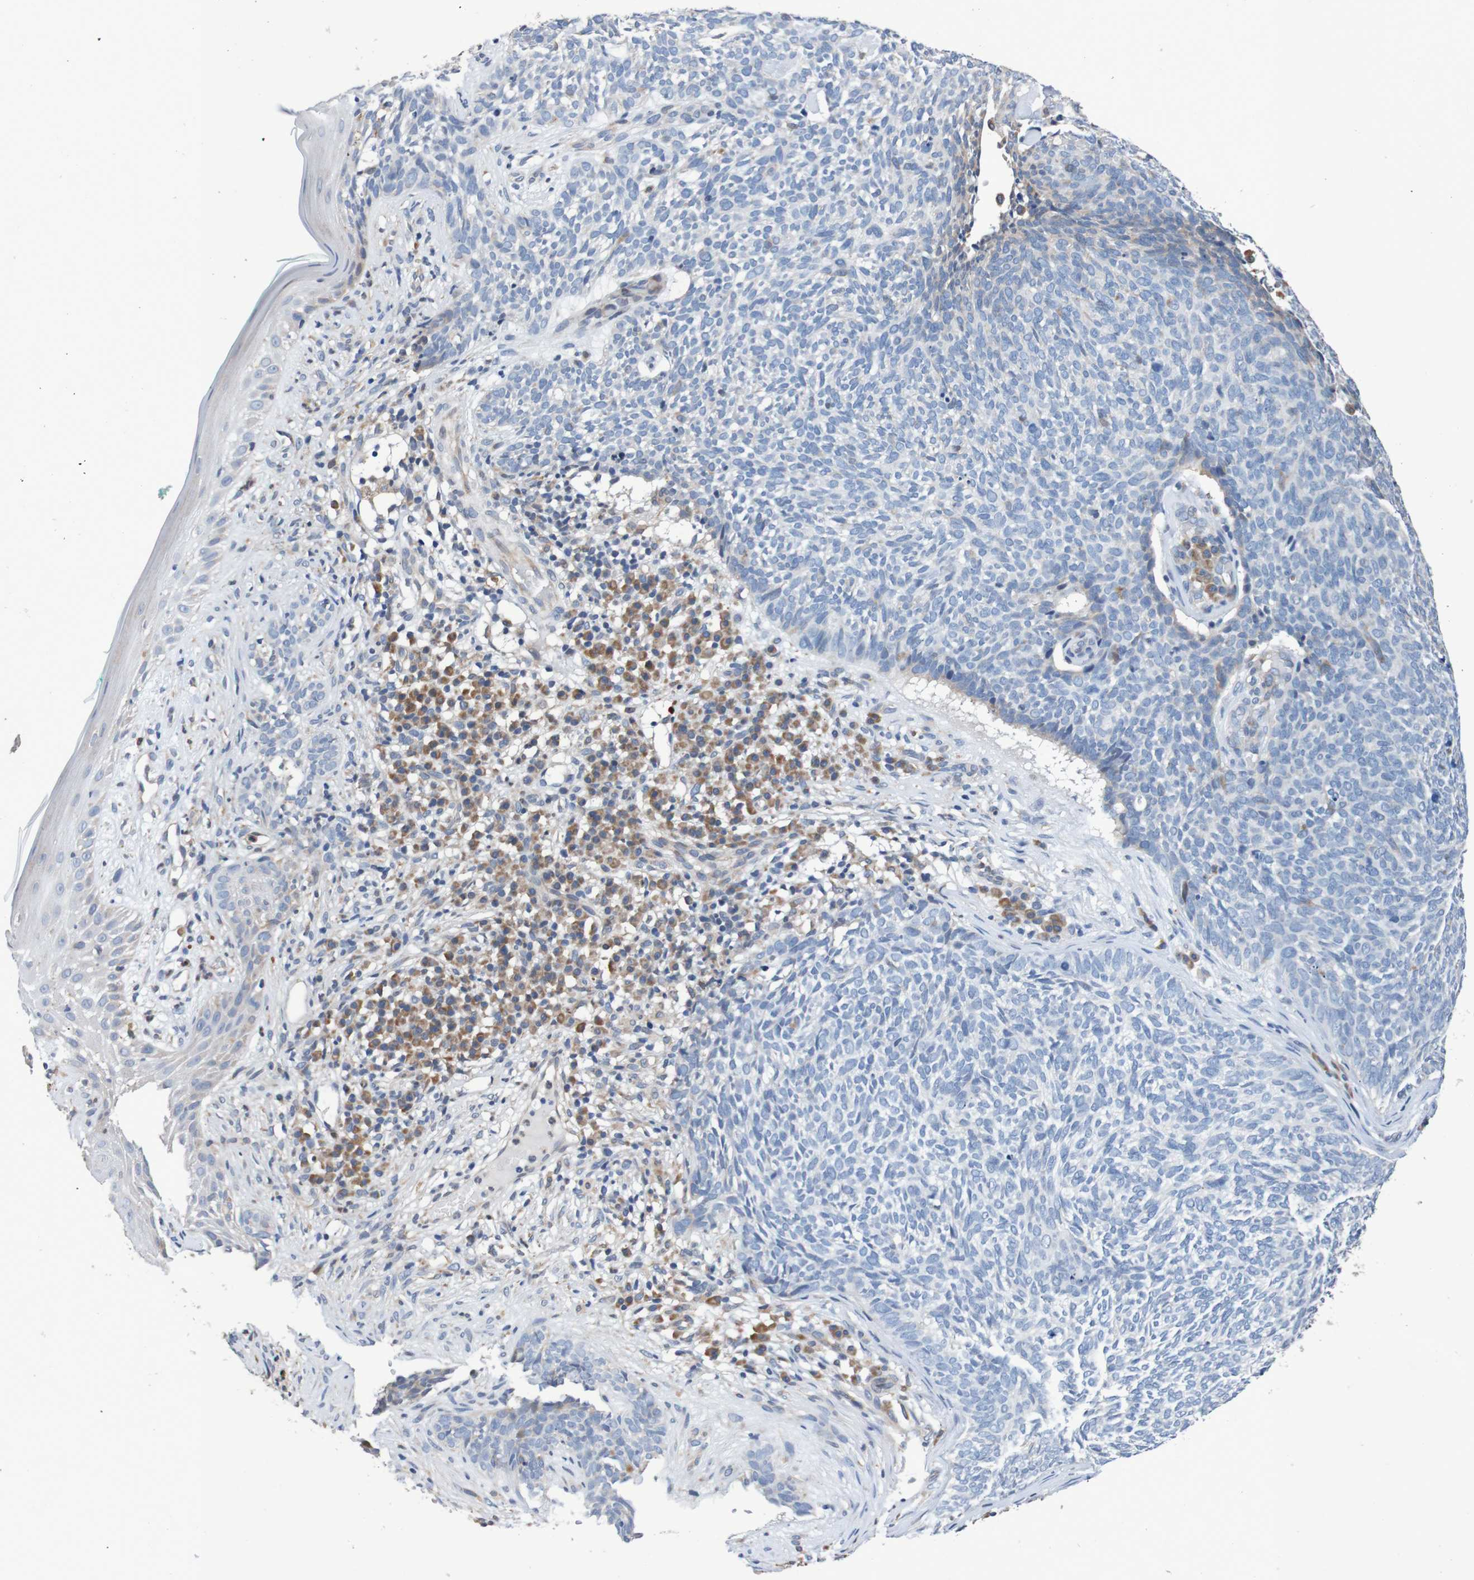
{"staining": {"intensity": "negative", "quantity": "none", "location": "none"}, "tissue": "skin cancer", "cell_type": "Tumor cells", "image_type": "cancer", "snomed": [{"axis": "morphology", "description": "Basal cell carcinoma"}, {"axis": "topography", "description": "Skin"}], "caption": "IHC micrograph of neoplastic tissue: skin basal cell carcinoma stained with DAB displays no significant protein staining in tumor cells.", "gene": "FIBP", "patient": {"sex": "female", "age": 84}}